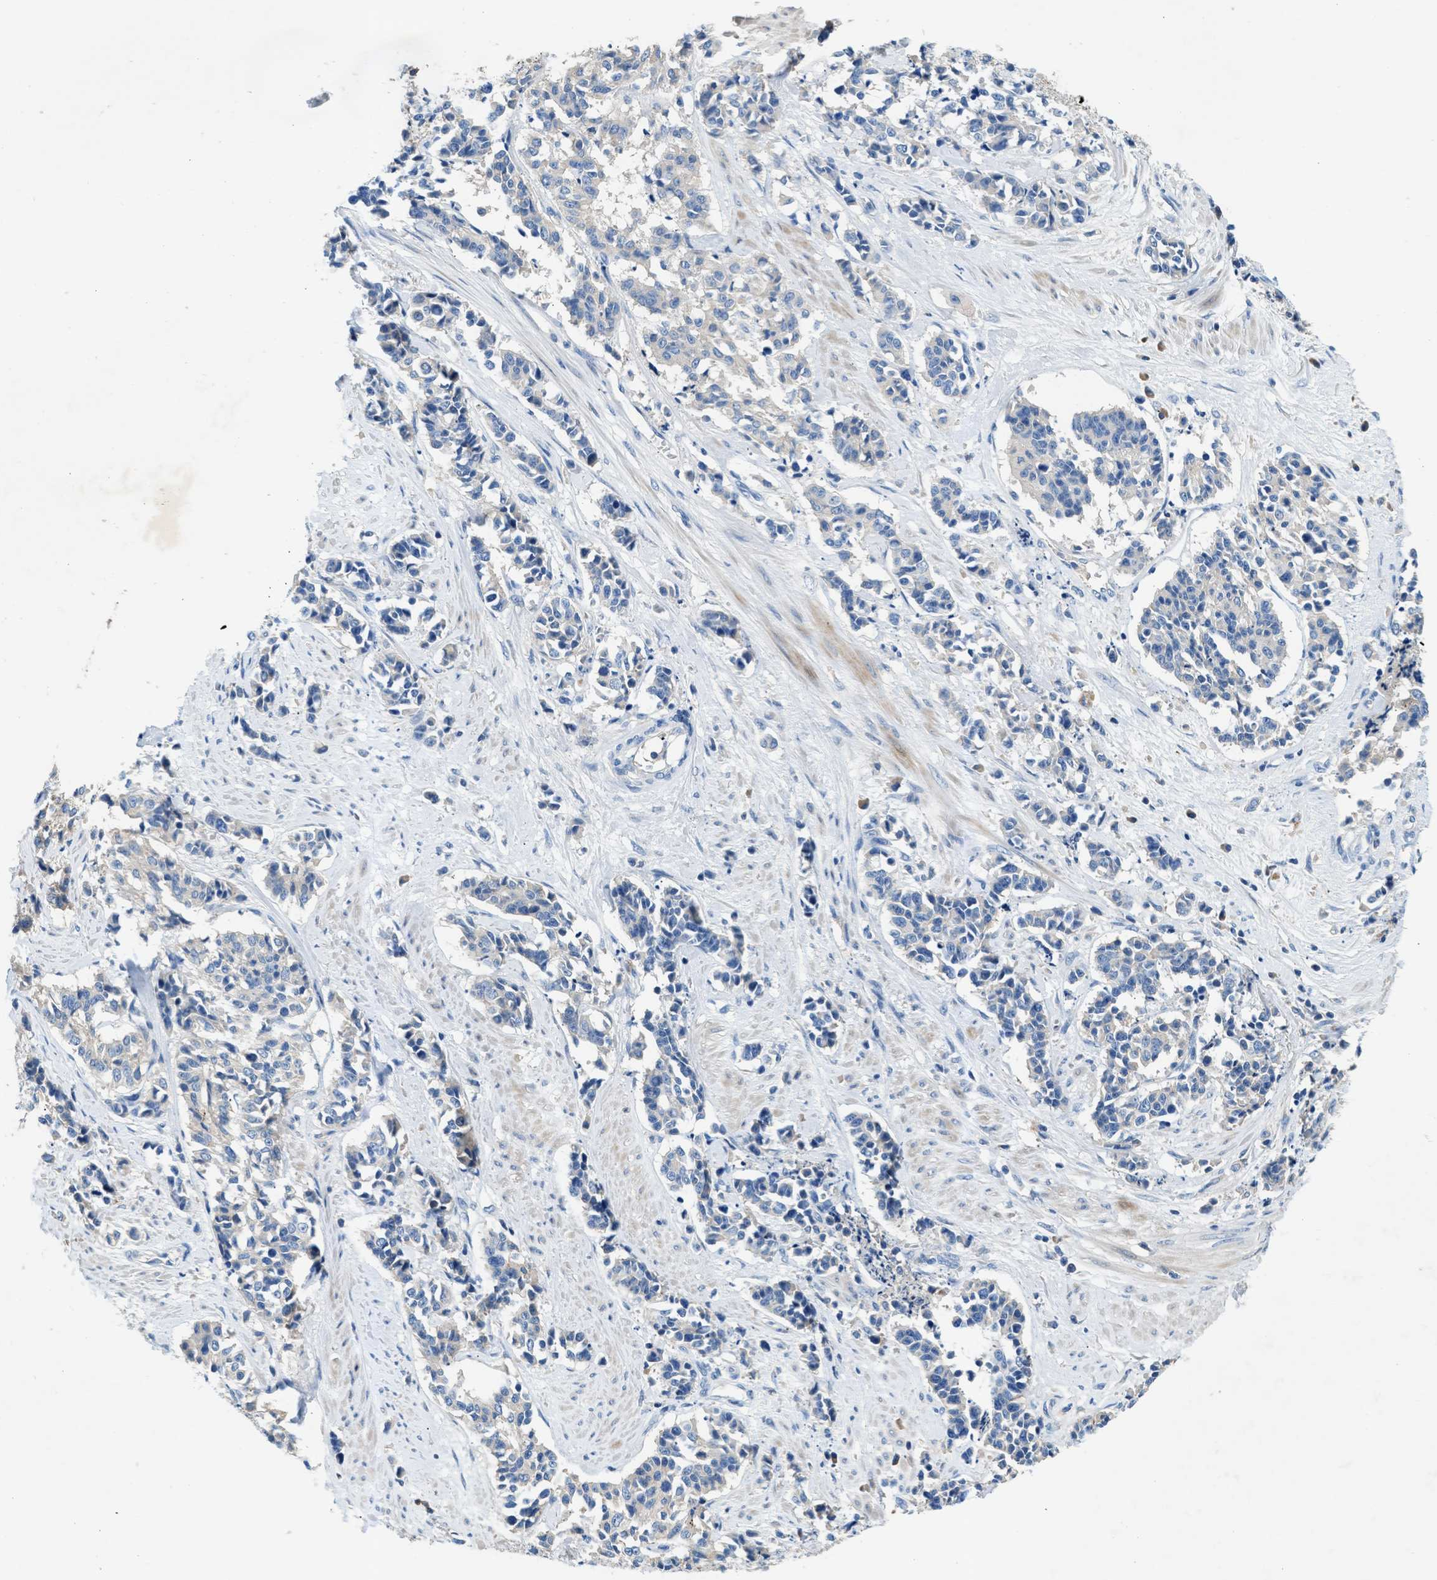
{"staining": {"intensity": "negative", "quantity": "none", "location": "none"}, "tissue": "cervical cancer", "cell_type": "Tumor cells", "image_type": "cancer", "snomed": [{"axis": "morphology", "description": "Squamous cell carcinoma, NOS"}, {"axis": "topography", "description": "Cervix"}], "caption": "Immunohistochemical staining of cervical cancer (squamous cell carcinoma) exhibits no significant positivity in tumor cells.", "gene": "RWDD2B", "patient": {"sex": "female", "age": 35}}